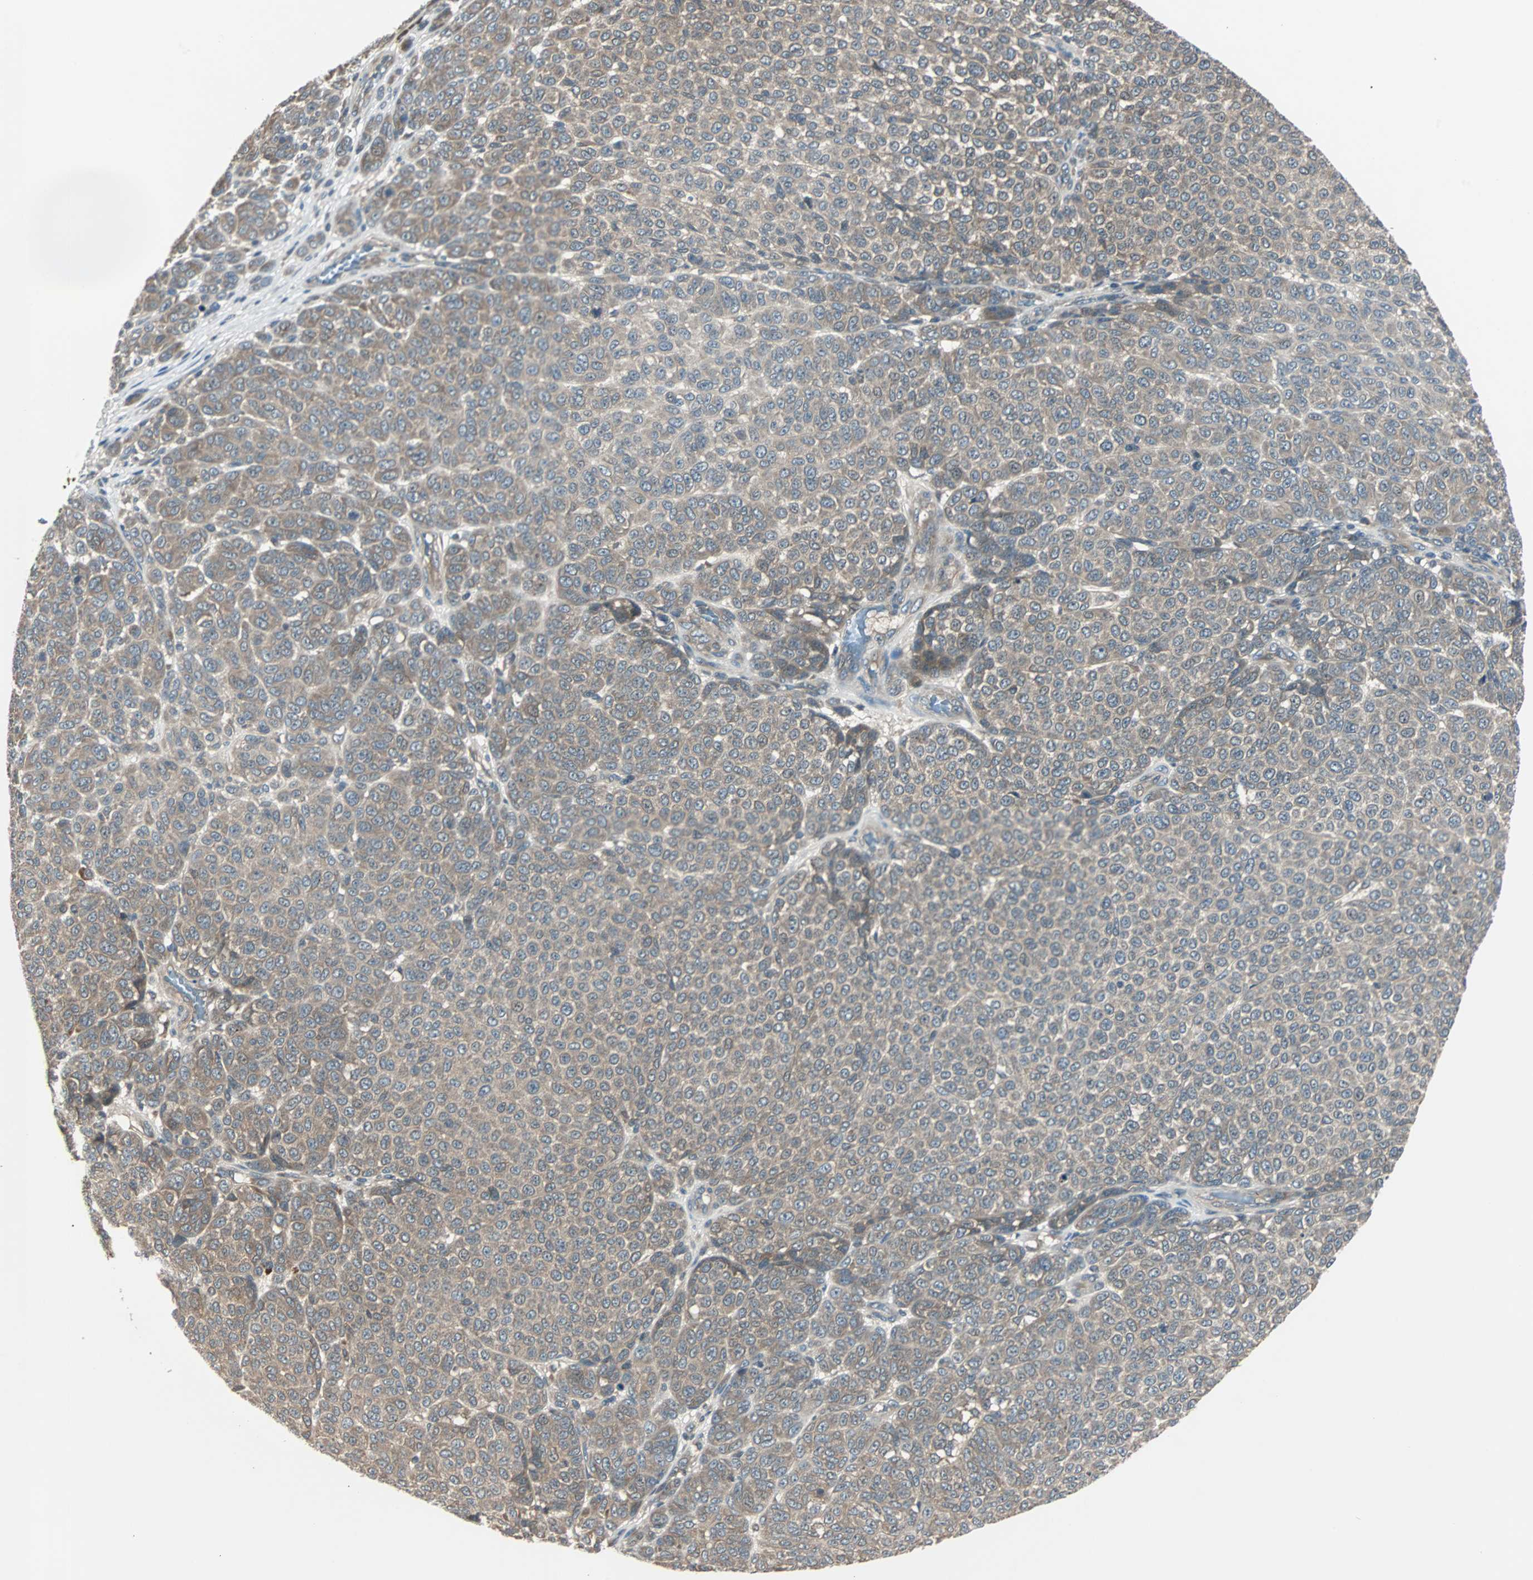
{"staining": {"intensity": "moderate", "quantity": ">75%", "location": "cytoplasmic/membranous"}, "tissue": "melanoma", "cell_type": "Tumor cells", "image_type": "cancer", "snomed": [{"axis": "morphology", "description": "Malignant melanoma, NOS"}, {"axis": "topography", "description": "Skin"}], "caption": "Immunohistochemistry (DAB) staining of melanoma displays moderate cytoplasmic/membranous protein expression in about >75% of tumor cells.", "gene": "ARF1", "patient": {"sex": "male", "age": 59}}